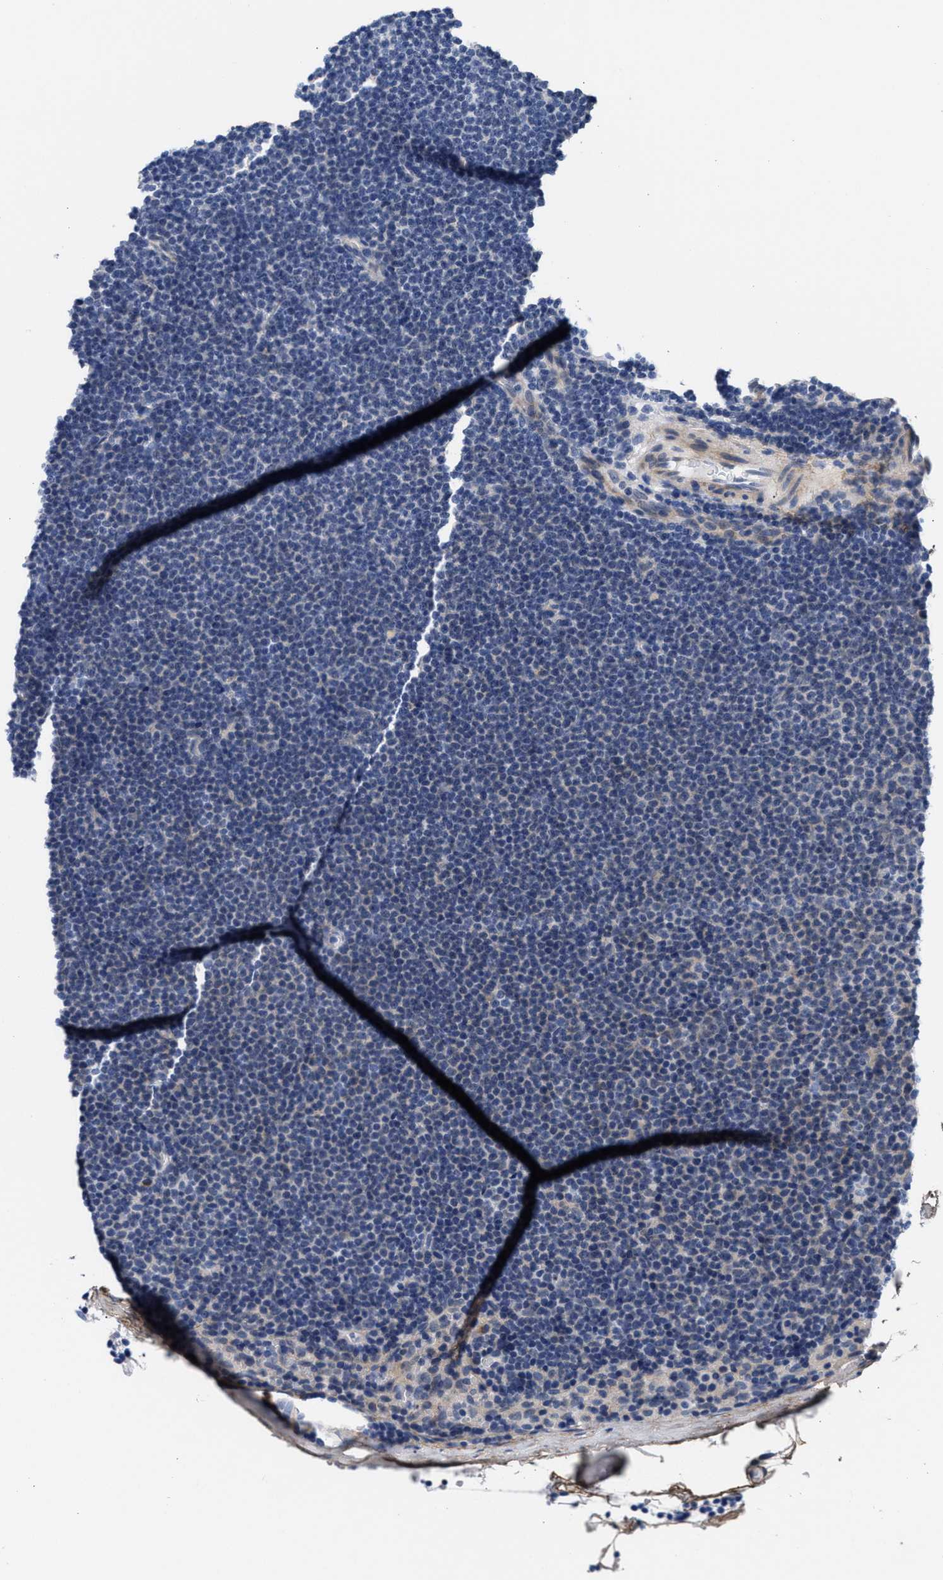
{"staining": {"intensity": "negative", "quantity": "none", "location": "none"}, "tissue": "lymphoma", "cell_type": "Tumor cells", "image_type": "cancer", "snomed": [{"axis": "morphology", "description": "Malignant lymphoma, non-Hodgkin's type, Low grade"}, {"axis": "topography", "description": "Lymph node"}], "caption": "This histopathology image is of low-grade malignant lymphoma, non-Hodgkin's type stained with IHC to label a protein in brown with the nuclei are counter-stained blue. There is no positivity in tumor cells. Nuclei are stained in blue.", "gene": "ACTL7B", "patient": {"sex": "female", "age": 53}}